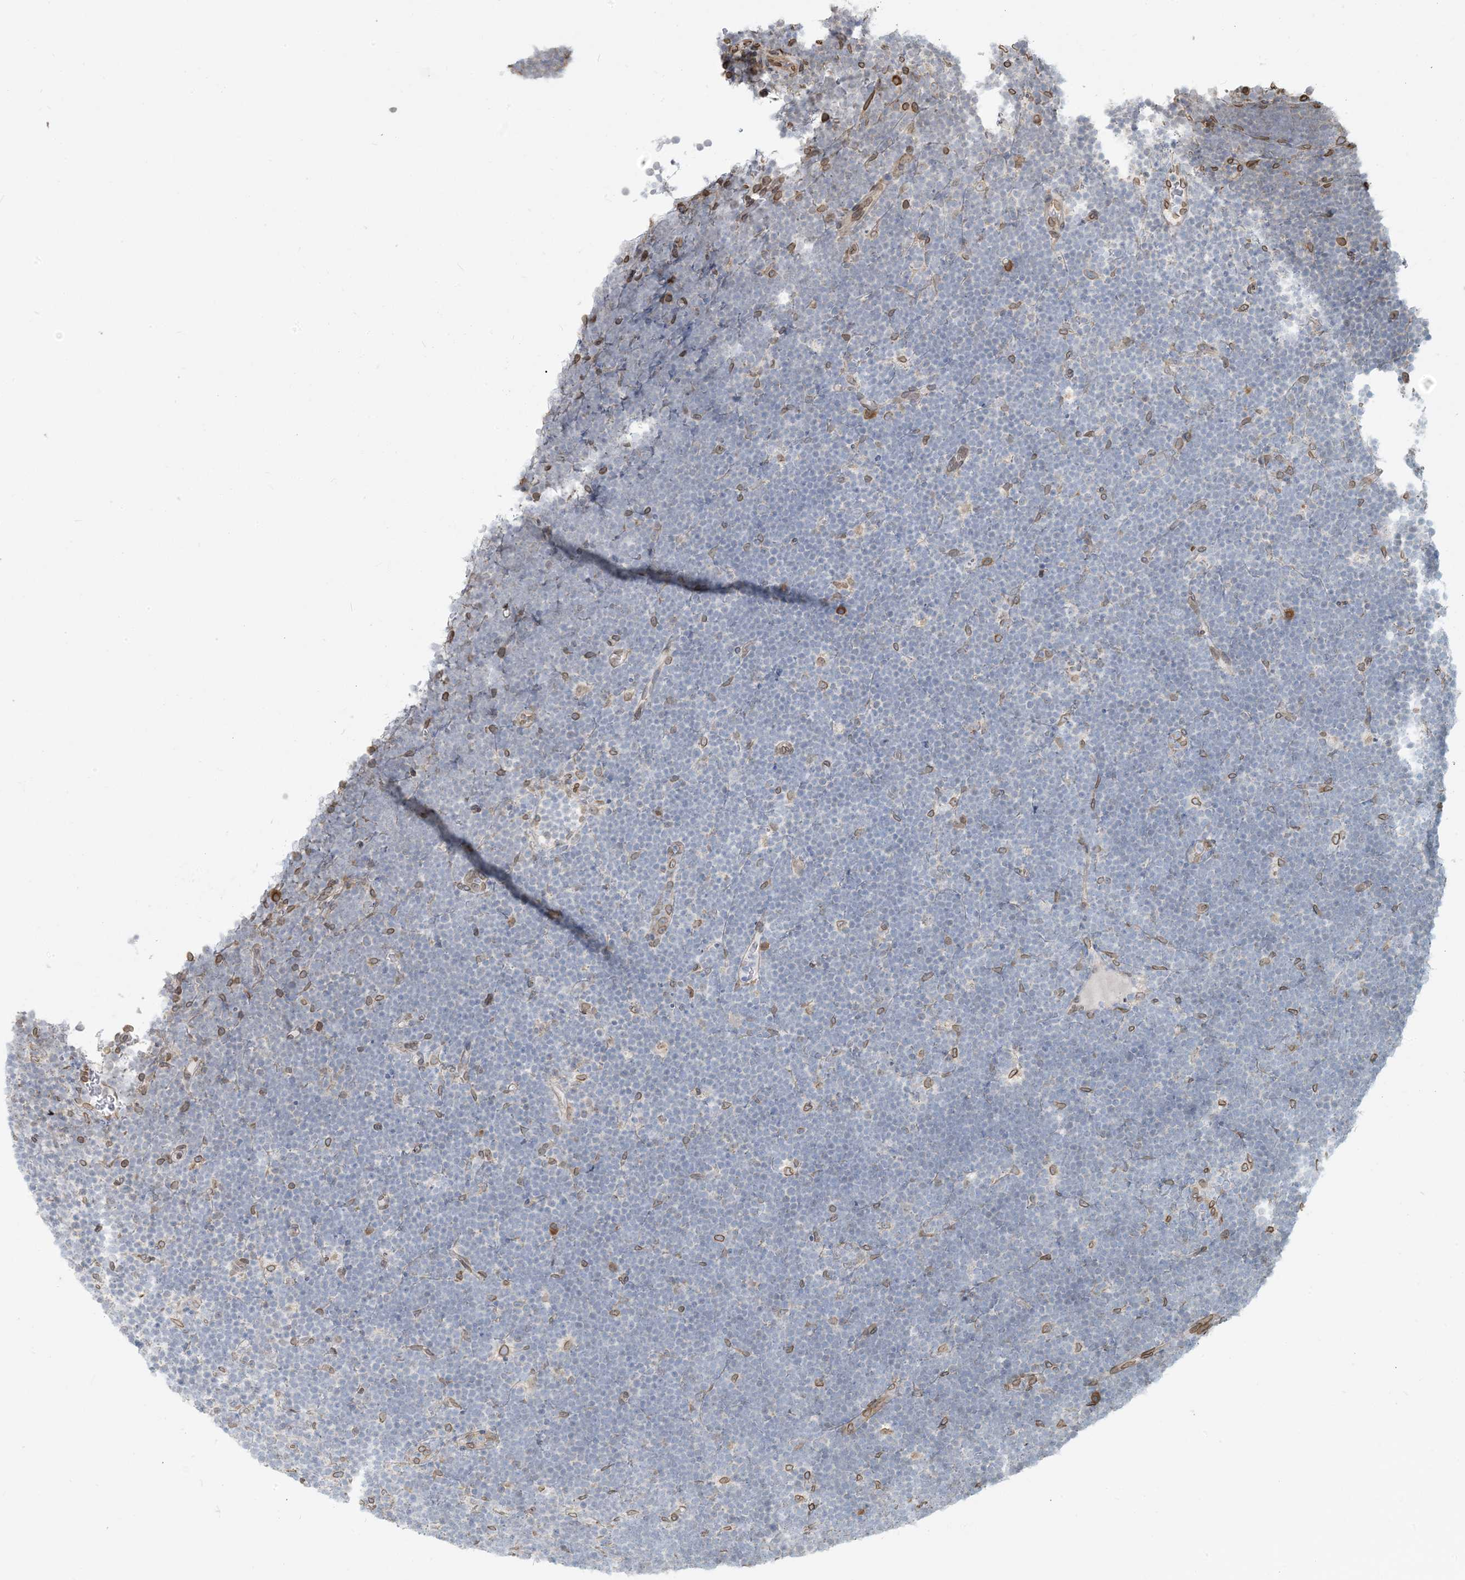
{"staining": {"intensity": "negative", "quantity": "none", "location": "none"}, "tissue": "lymphoma", "cell_type": "Tumor cells", "image_type": "cancer", "snomed": [{"axis": "morphology", "description": "Malignant lymphoma, non-Hodgkin's type, High grade"}, {"axis": "topography", "description": "Lymph node"}], "caption": "Immunohistochemistry of human high-grade malignant lymphoma, non-Hodgkin's type displays no expression in tumor cells.", "gene": "WWP1", "patient": {"sex": "male", "age": 13}}